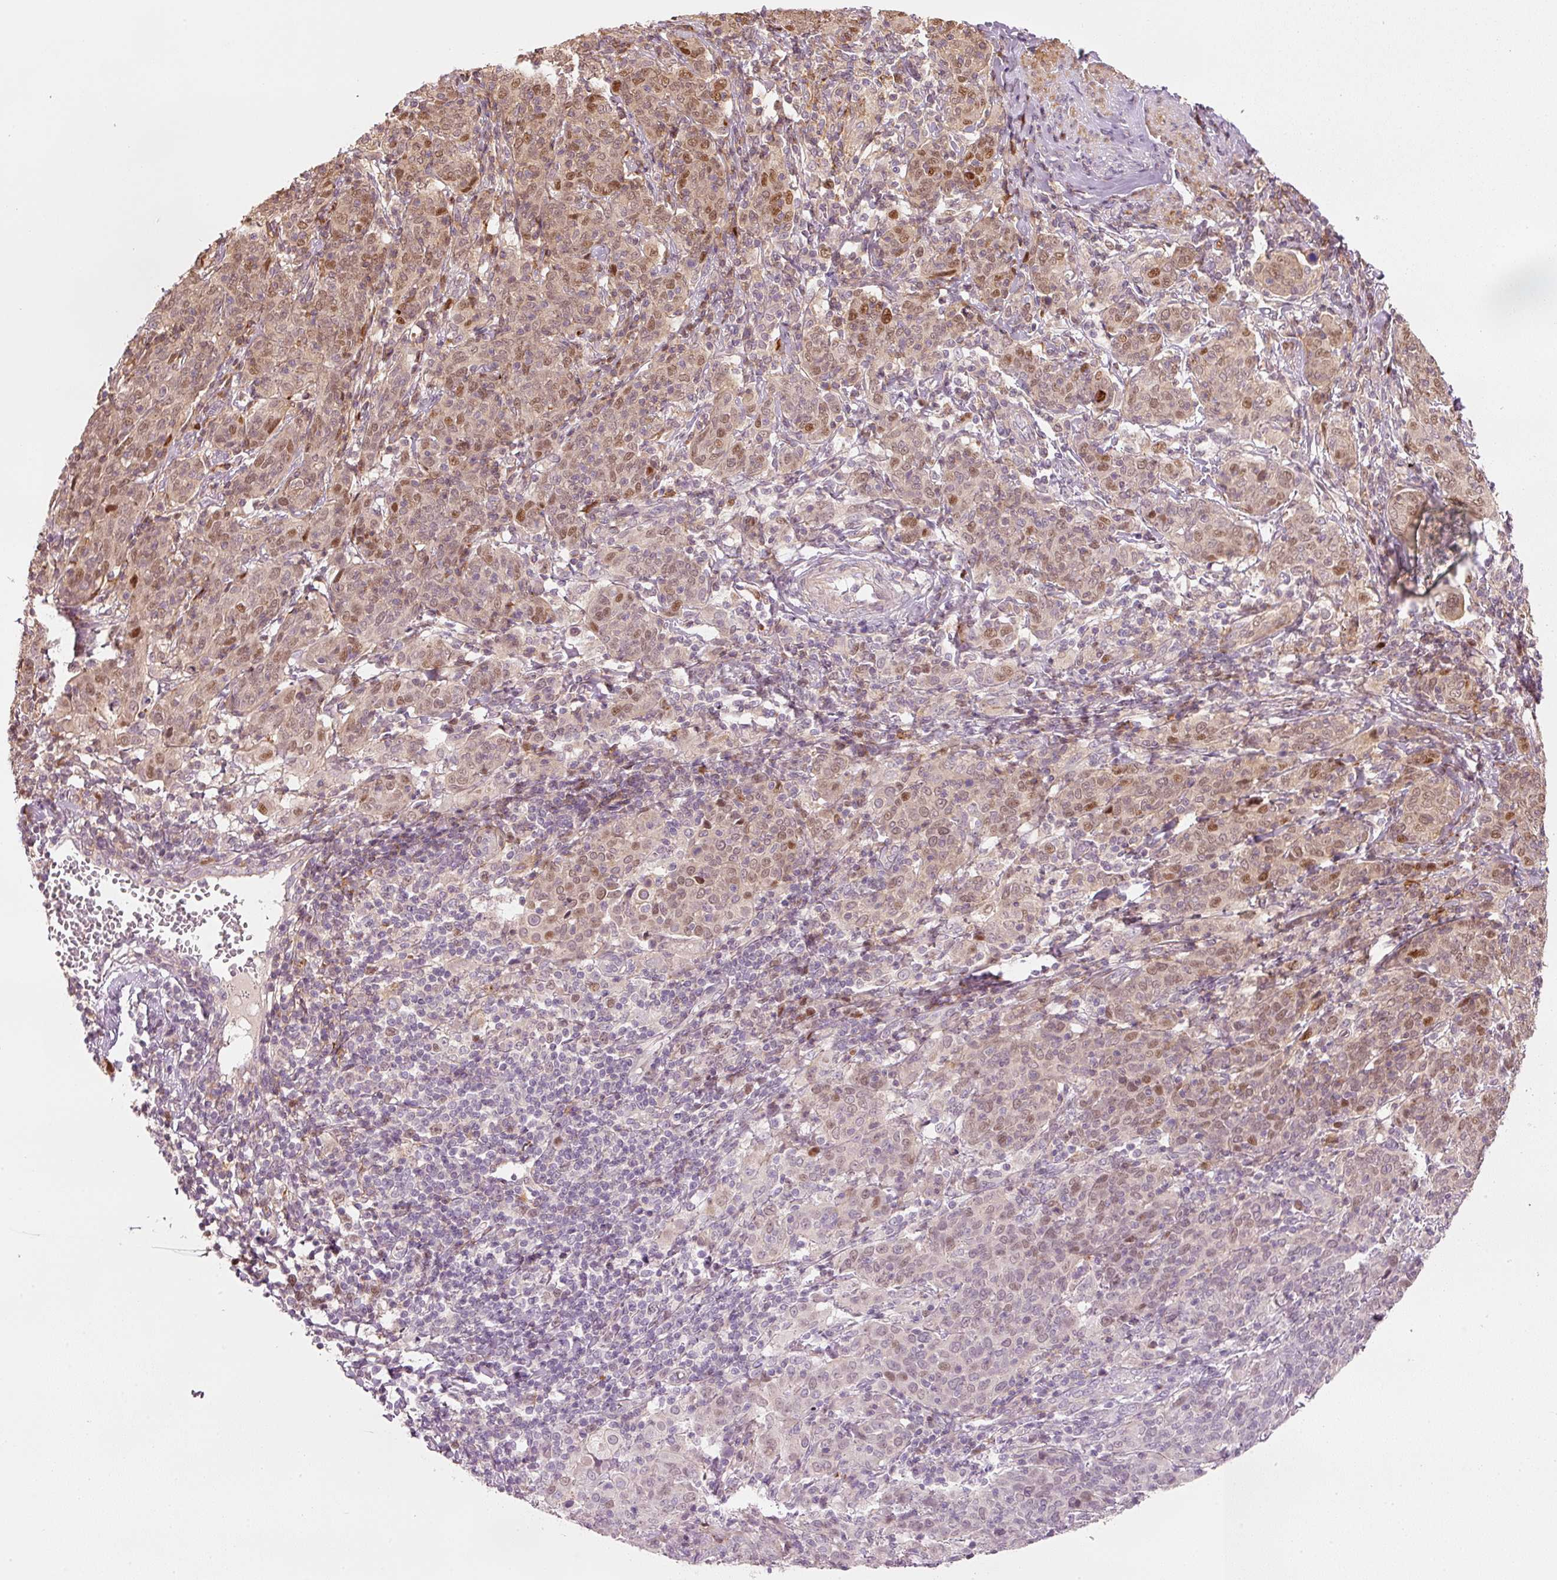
{"staining": {"intensity": "moderate", "quantity": "25%-75%", "location": "nuclear"}, "tissue": "cervical cancer", "cell_type": "Tumor cells", "image_type": "cancer", "snomed": [{"axis": "morphology", "description": "Squamous cell carcinoma, NOS"}, {"axis": "topography", "description": "Cervix"}], "caption": "There is medium levels of moderate nuclear expression in tumor cells of cervical cancer, as demonstrated by immunohistochemical staining (brown color).", "gene": "TREX2", "patient": {"sex": "female", "age": 67}}